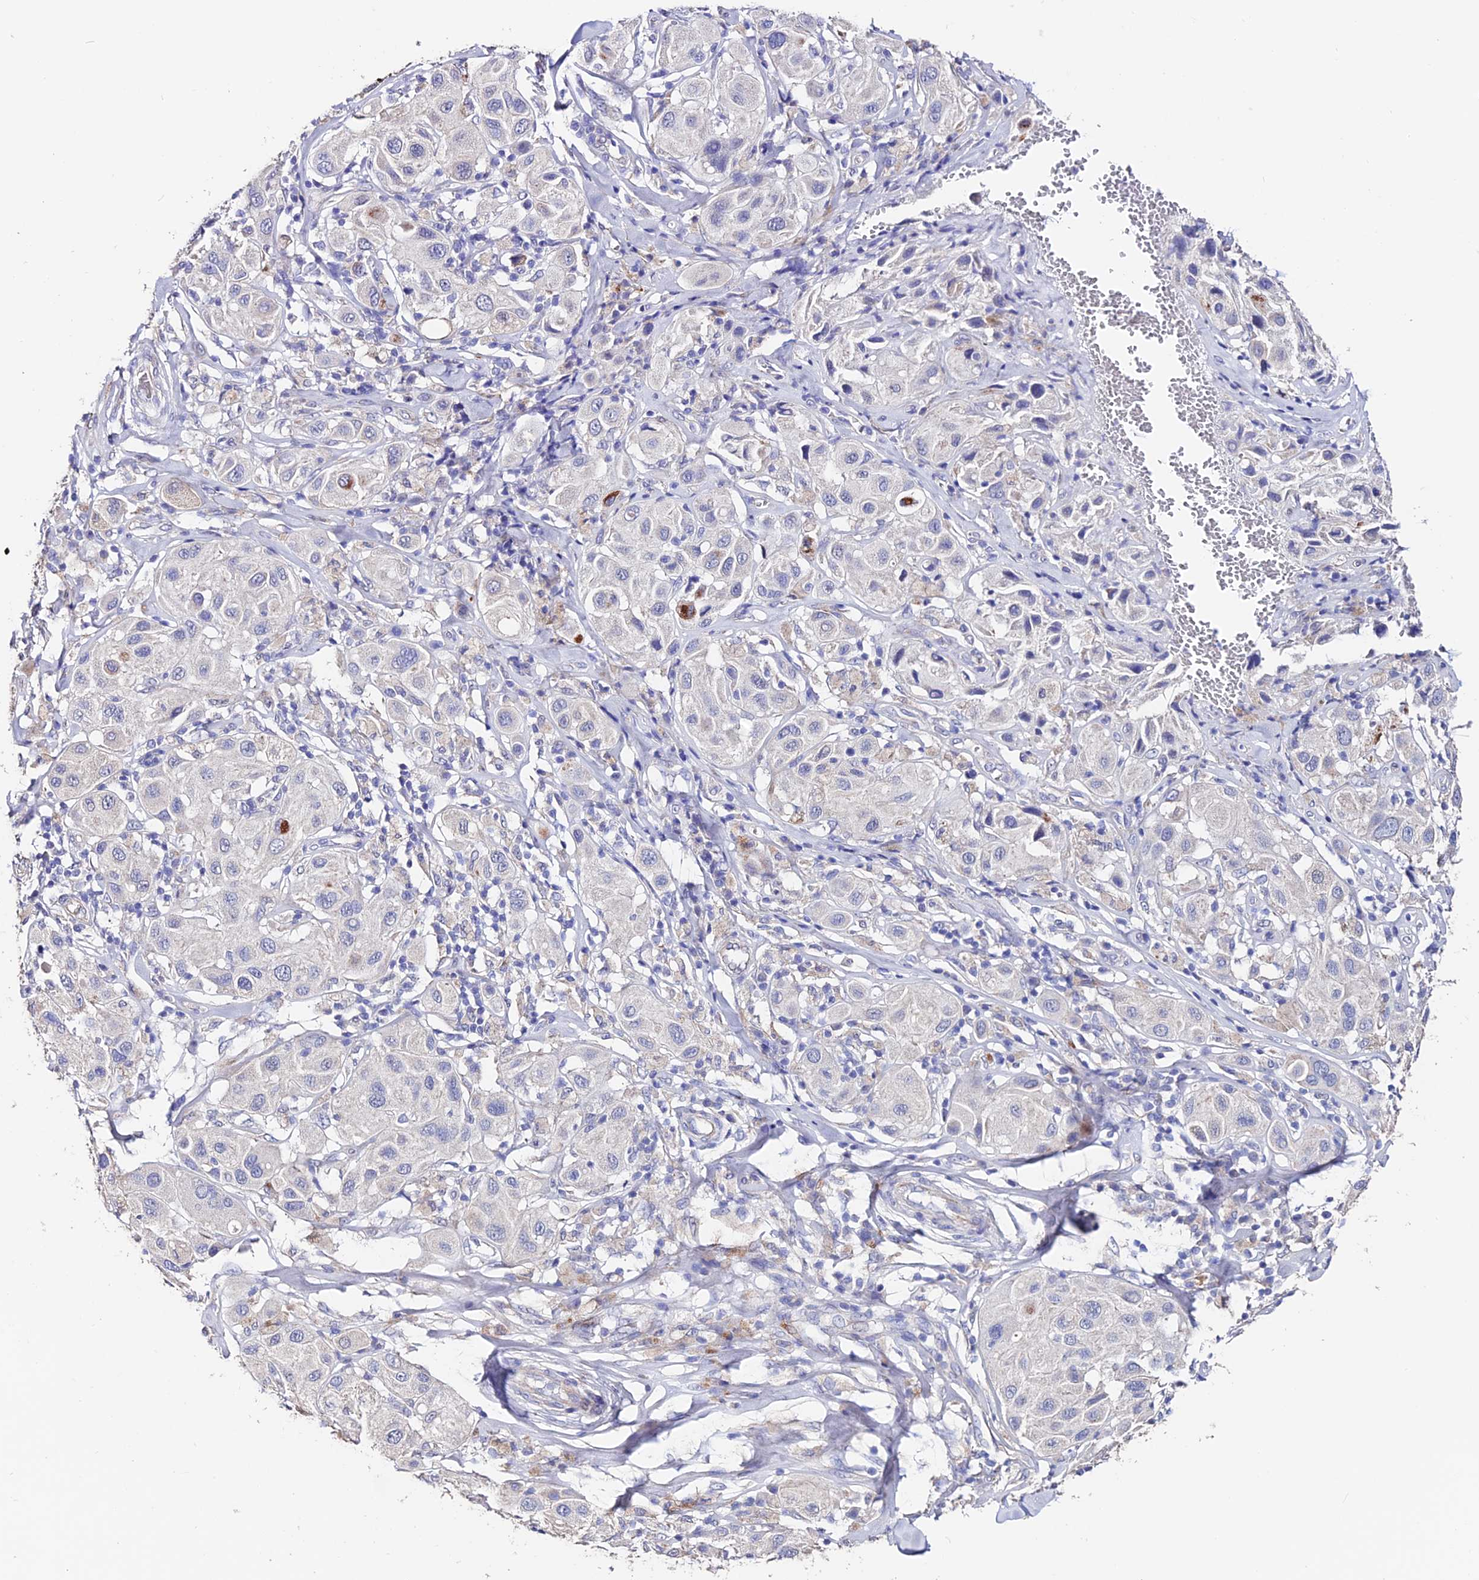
{"staining": {"intensity": "moderate", "quantity": "<25%", "location": "cytoplasmic/membranous"}, "tissue": "melanoma", "cell_type": "Tumor cells", "image_type": "cancer", "snomed": [{"axis": "morphology", "description": "Malignant melanoma, Metastatic site"}, {"axis": "topography", "description": "Skin"}], "caption": "Melanoma was stained to show a protein in brown. There is low levels of moderate cytoplasmic/membranous expression in approximately <25% of tumor cells. (DAB (3,3'-diaminobenzidine) = brown stain, brightfield microscopy at high magnification).", "gene": "ESM1", "patient": {"sex": "male", "age": 41}}